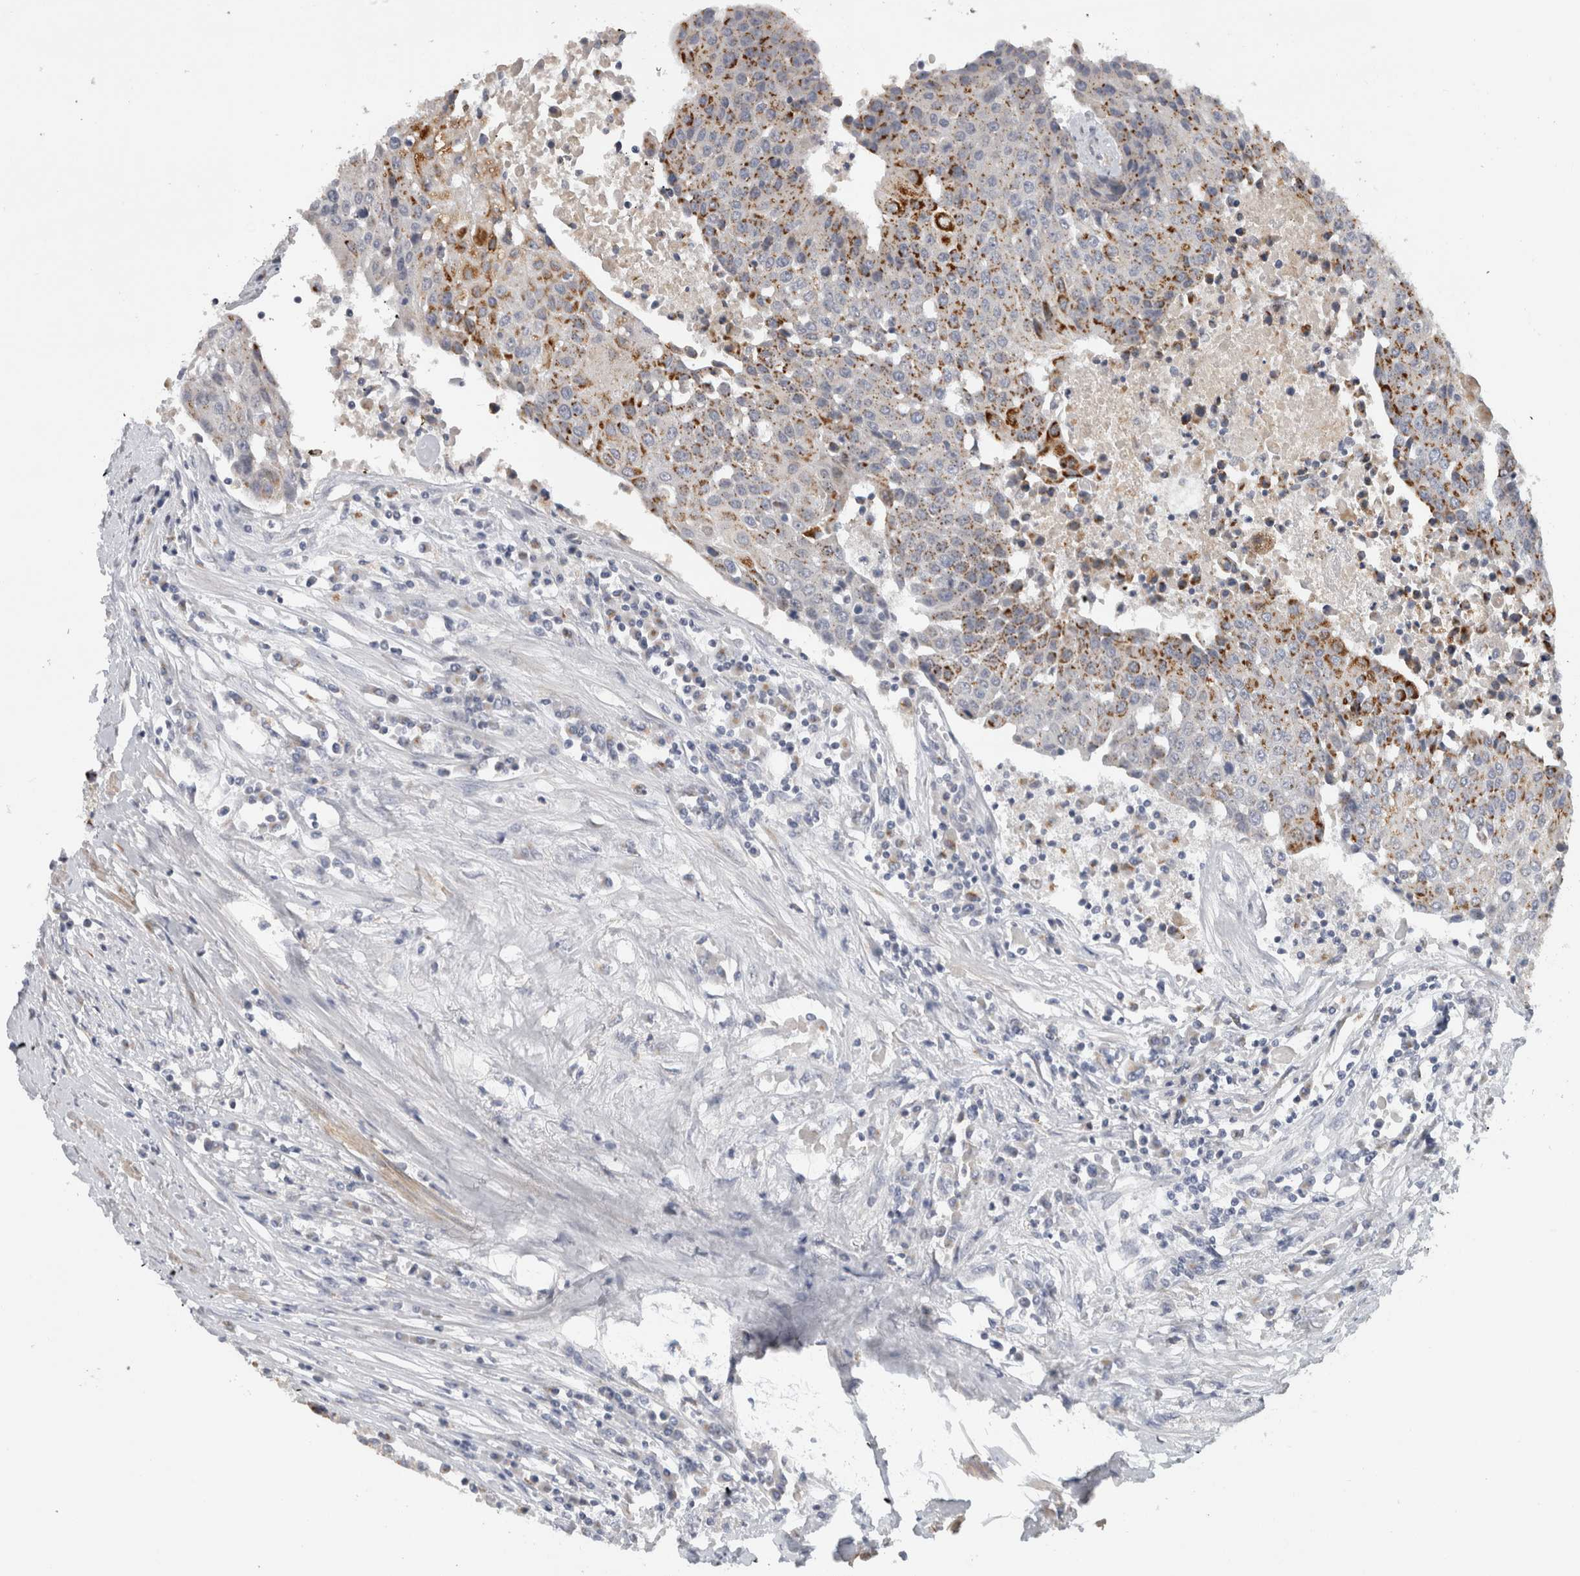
{"staining": {"intensity": "strong", "quantity": "25%-75%", "location": "cytoplasmic/membranous"}, "tissue": "urothelial cancer", "cell_type": "Tumor cells", "image_type": "cancer", "snomed": [{"axis": "morphology", "description": "Urothelial carcinoma, High grade"}, {"axis": "topography", "description": "Urinary bladder"}], "caption": "Immunohistochemical staining of urothelial cancer exhibits high levels of strong cytoplasmic/membranous staining in about 25%-75% of tumor cells. (Stains: DAB in brown, nuclei in blue, Microscopy: brightfield microscopy at high magnification).", "gene": "MGAT1", "patient": {"sex": "female", "age": 85}}